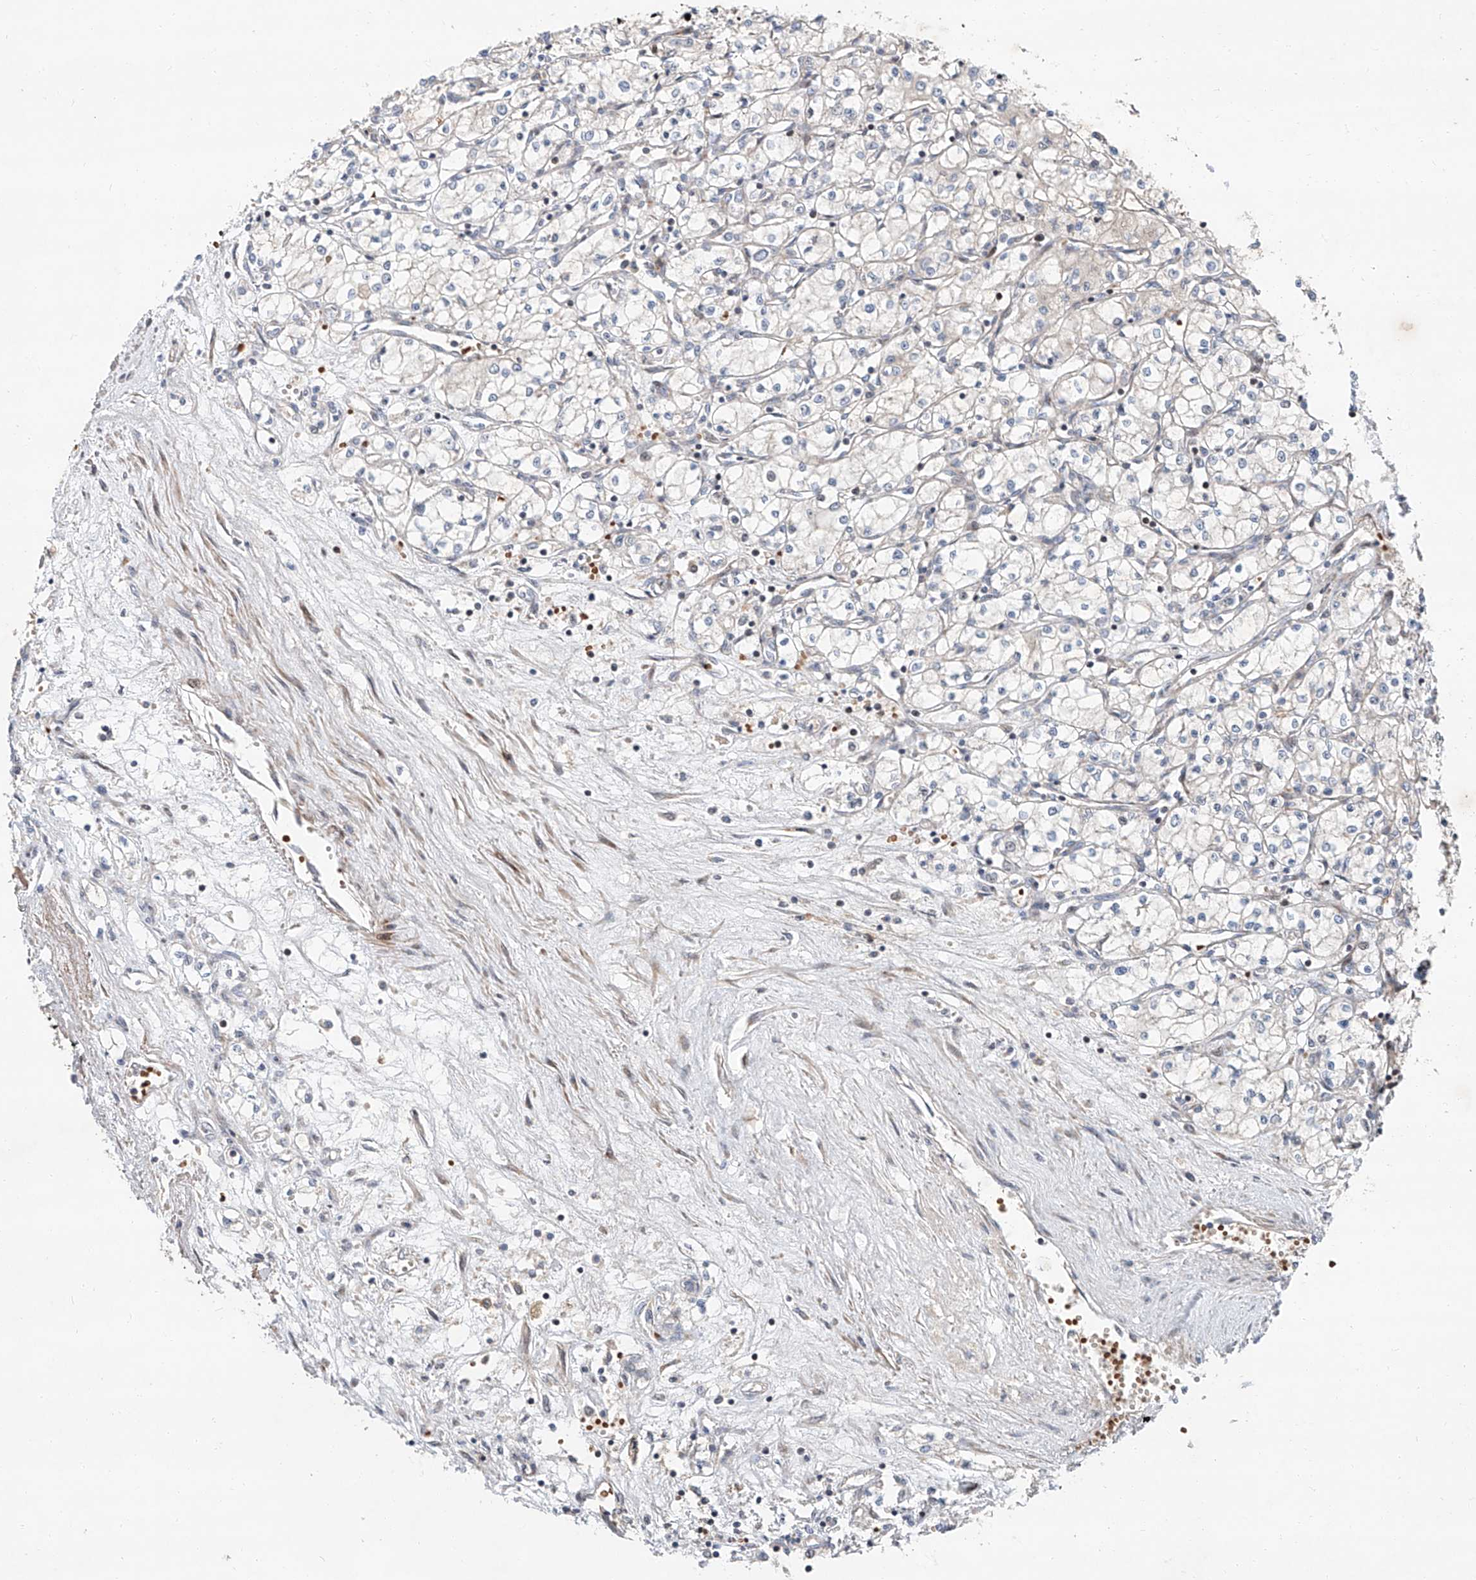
{"staining": {"intensity": "negative", "quantity": "none", "location": "none"}, "tissue": "renal cancer", "cell_type": "Tumor cells", "image_type": "cancer", "snomed": [{"axis": "morphology", "description": "Adenocarcinoma, NOS"}, {"axis": "topography", "description": "Kidney"}], "caption": "The micrograph shows no significant positivity in tumor cells of adenocarcinoma (renal).", "gene": "USF3", "patient": {"sex": "male", "age": 59}}